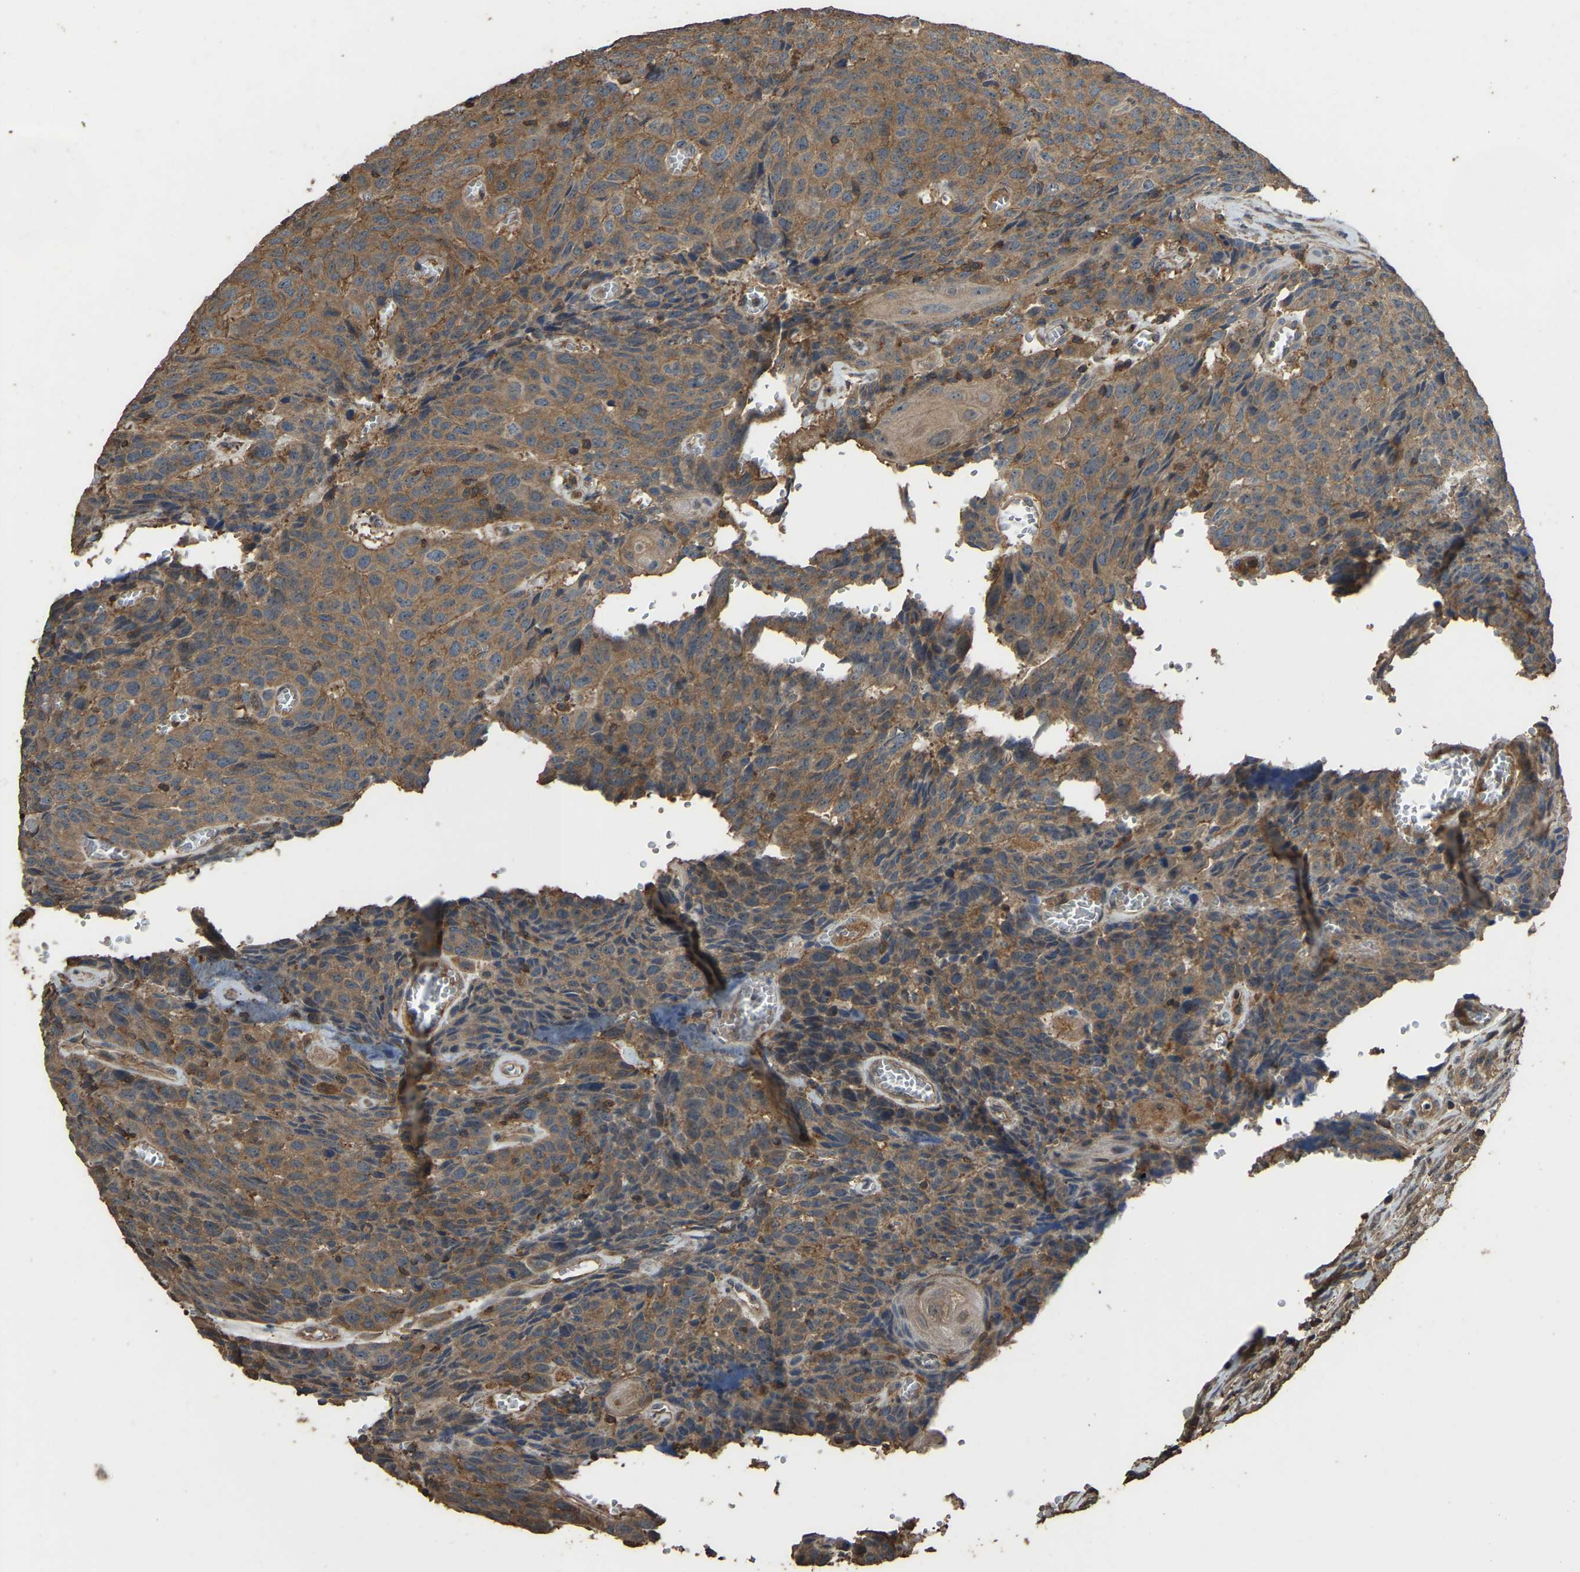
{"staining": {"intensity": "moderate", "quantity": ">75%", "location": "cytoplasmic/membranous"}, "tissue": "head and neck cancer", "cell_type": "Tumor cells", "image_type": "cancer", "snomed": [{"axis": "morphology", "description": "Squamous cell carcinoma, NOS"}, {"axis": "topography", "description": "Head-Neck"}], "caption": "Human head and neck cancer (squamous cell carcinoma) stained for a protein (brown) displays moderate cytoplasmic/membranous positive positivity in approximately >75% of tumor cells.", "gene": "FHIT", "patient": {"sex": "male", "age": 66}}